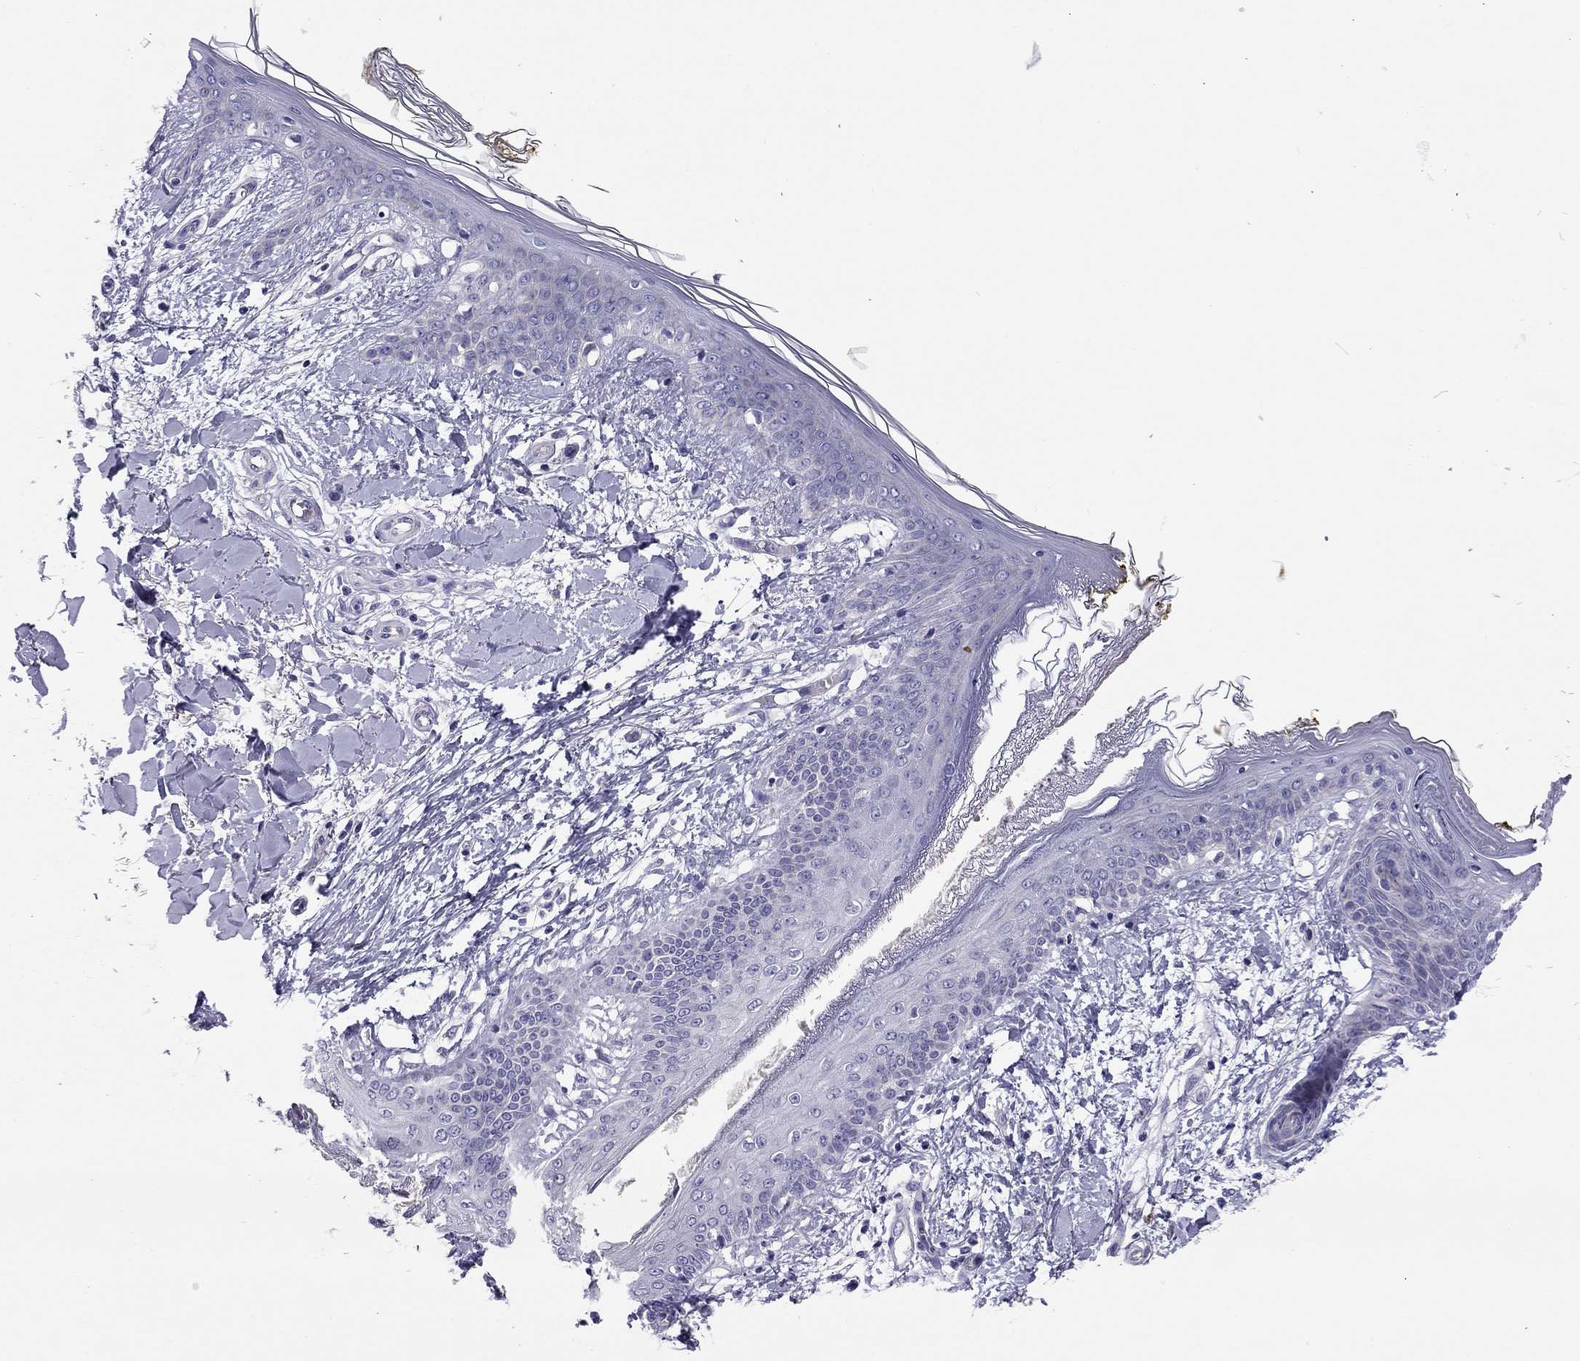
{"staining": {"intensity": "negative", "quantity": "none", "location": "none"}, "tissue": "skin", "cell_type": "Fibroblasts", "image_type": "normal", "snomed": [{"axis": "morphology", "description": "Normal tissue, NOS"}, {"axis": "topography", "description": "Skin"}], "caption": "IHC of benign human skin displays no staining in fibroblasts.", "gene": "SCARB1", "patient": {"sex": "female", "age": 34}}